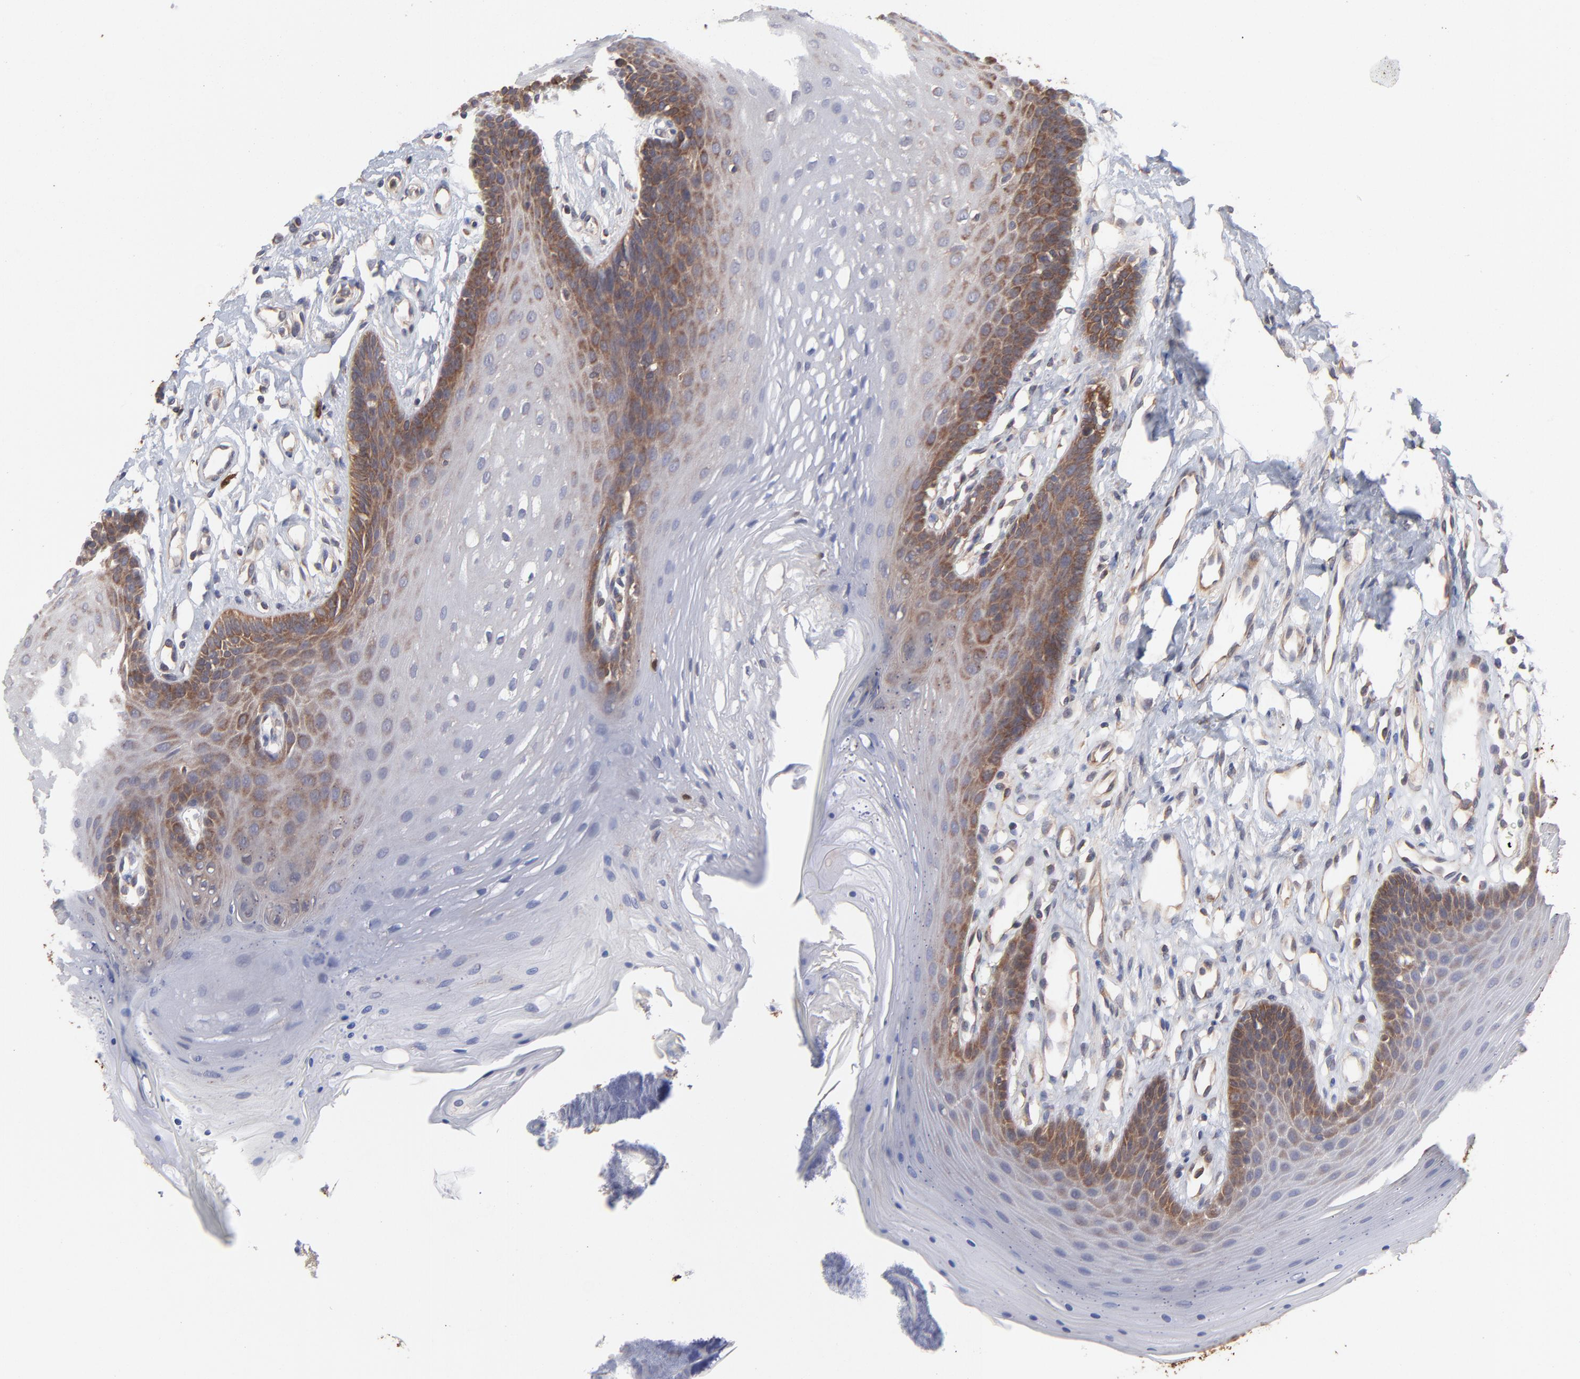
{"staining": {"intensity": "weak", "quantity": "<25%", "location": "cytoplasmic/membranous"}, "tissue": "oral mucosa", "cell_type": "Squamous epithelial cells", "image_type": "normal", "snomed": [{"axis": "morphology", "description": "Normal tissue, NOS"}, {"axis": "topography", "description": "Oral tissue"}], "caption": "Oral mucosa stained for a protein using immunohistochemistry demonstrates no staining squamous epithelial cells.", "gene": "NFKBIA", "patient": {"sex": "male", "age": 62}}